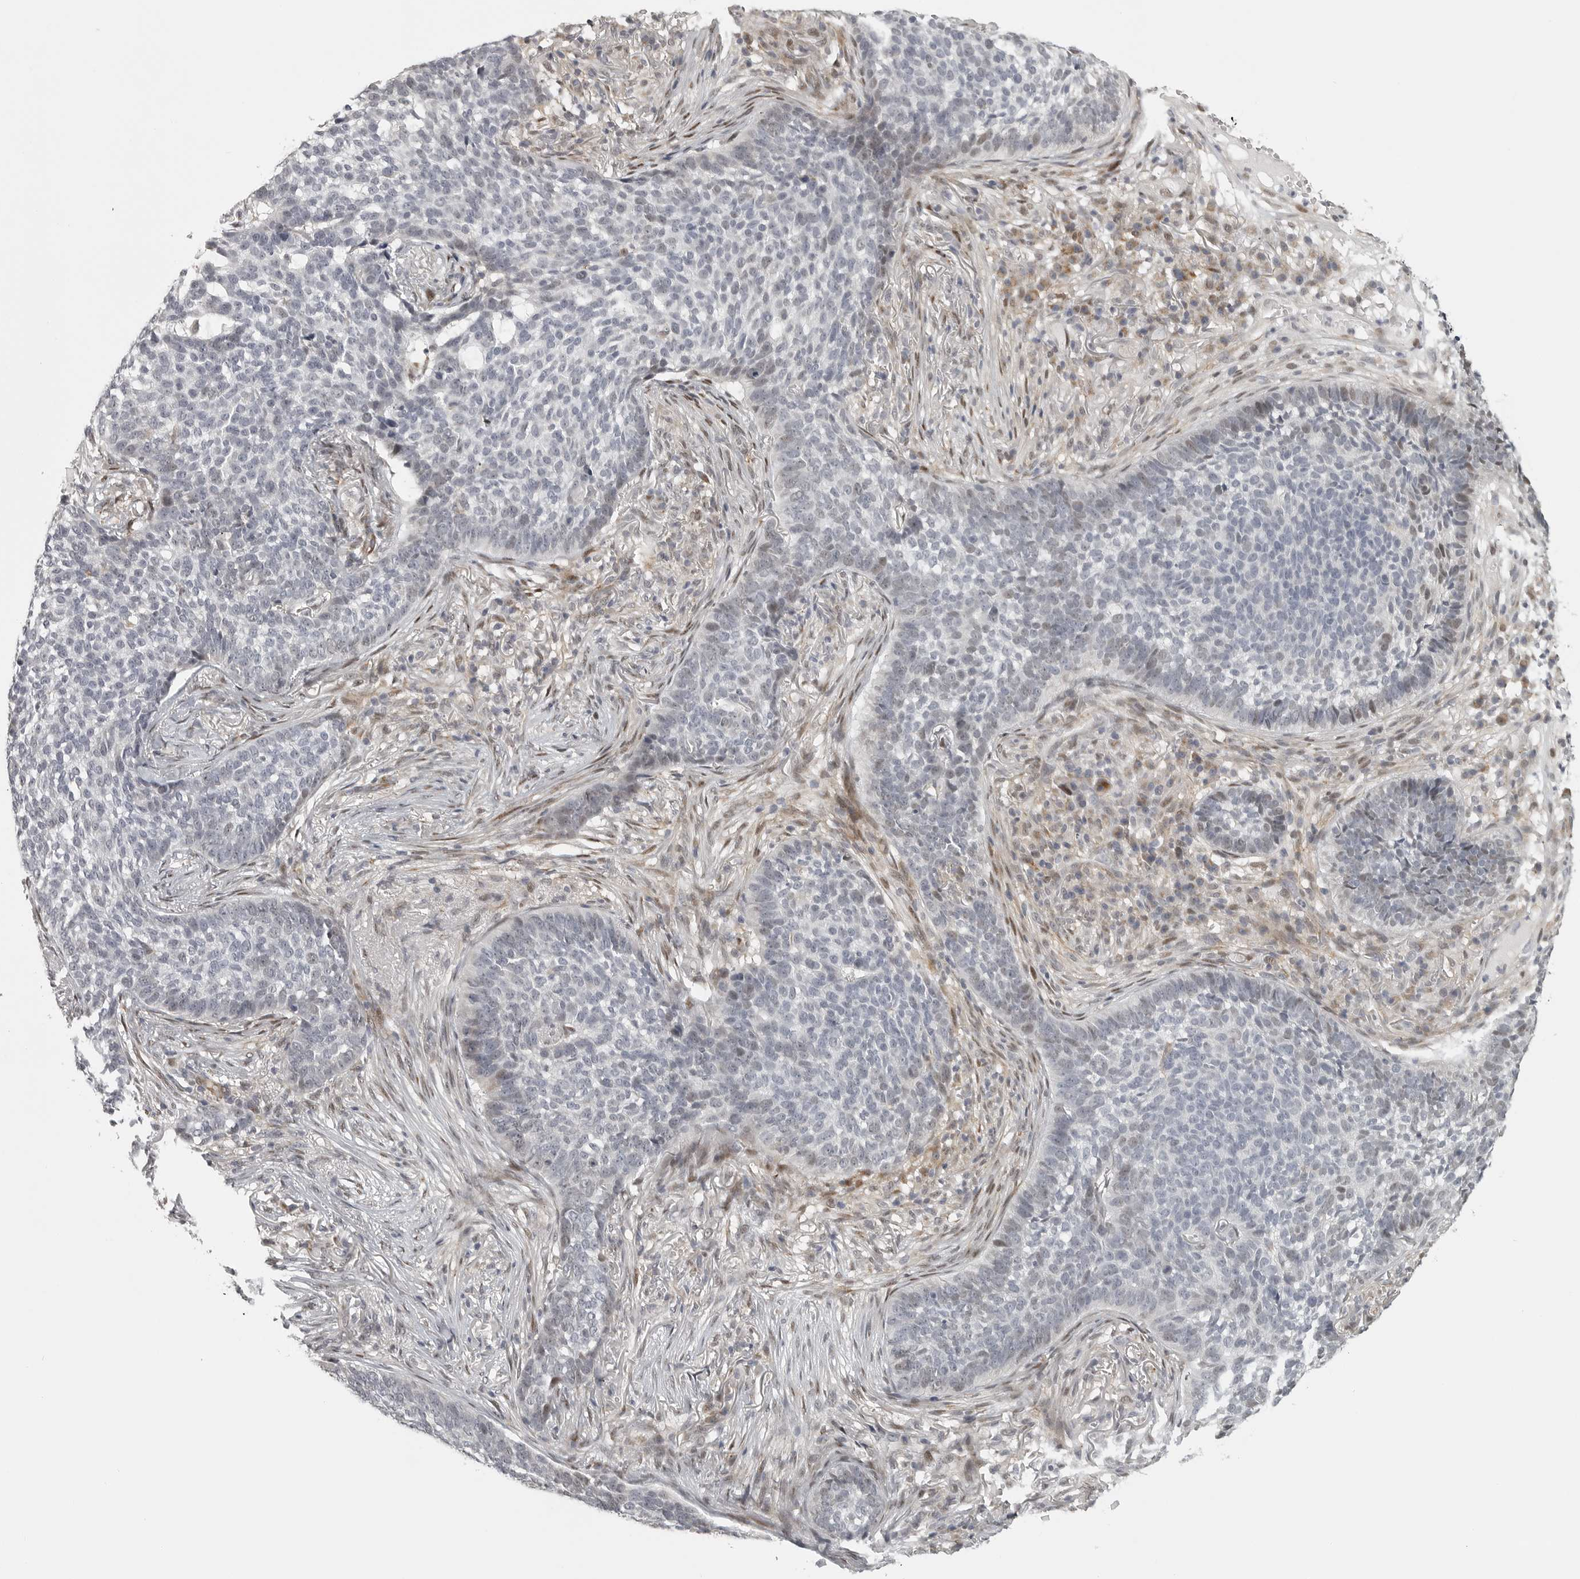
{"staining": {"intensity": "negative", "quantity": "none", "location": "none"}, "tissue": "skin cancer", "cell_type": "Tumor cells", "image_type": "cancer", "snomed": [{"axis": "morphology", "description": "Basal cell carcinoma"}, {"axis": "topography", "description": "Skin"}], "caption": "The photomicrograph reveals no significant expression in tumor cells of skin cancer (basal cell carcinoma). (DAB (3,3'-diaminobenzidine) immunohistochemistry (IHC), high magnification).", "gene": "POLE2", "patient": {"sex": "male", "age": 85}}